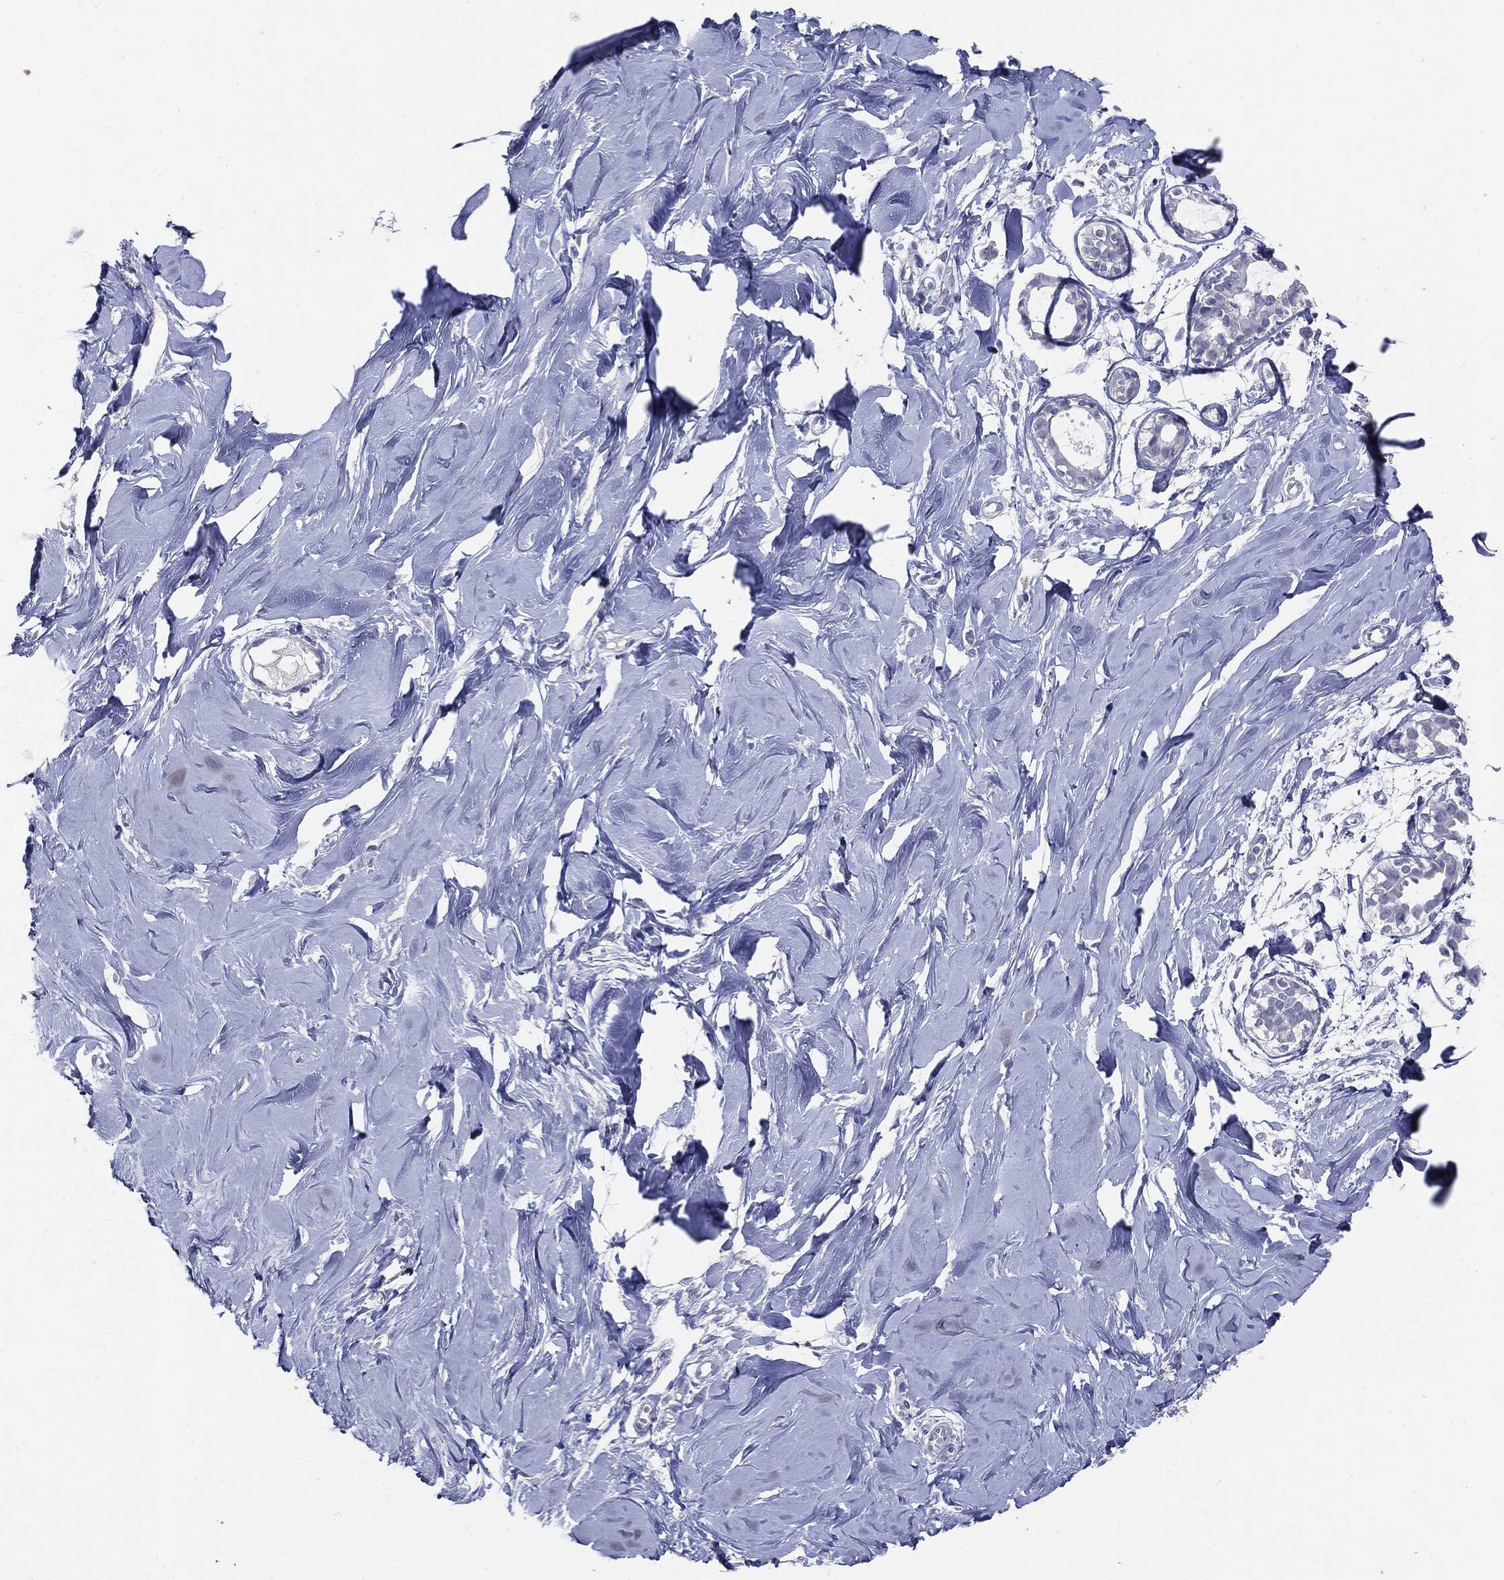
{"staining": {"intensity": "negative", "quantity": "none", "location": "none"}, "tissue": "adipose tissue", "cell_type": "Adipocytes", "image_type": "normal", "snomed": [{"axis": "morphology", "description": "Normal tissue, NOS"}, {"axis": "topography", "description": "Breast"}], "caption": "Micrograph shows no significant protein staining in adipocytes of normal adipose tissue. Nuclei are stained in blue.", "gene": "CGB1", "patient": {"sex": "female", "age": 49}}